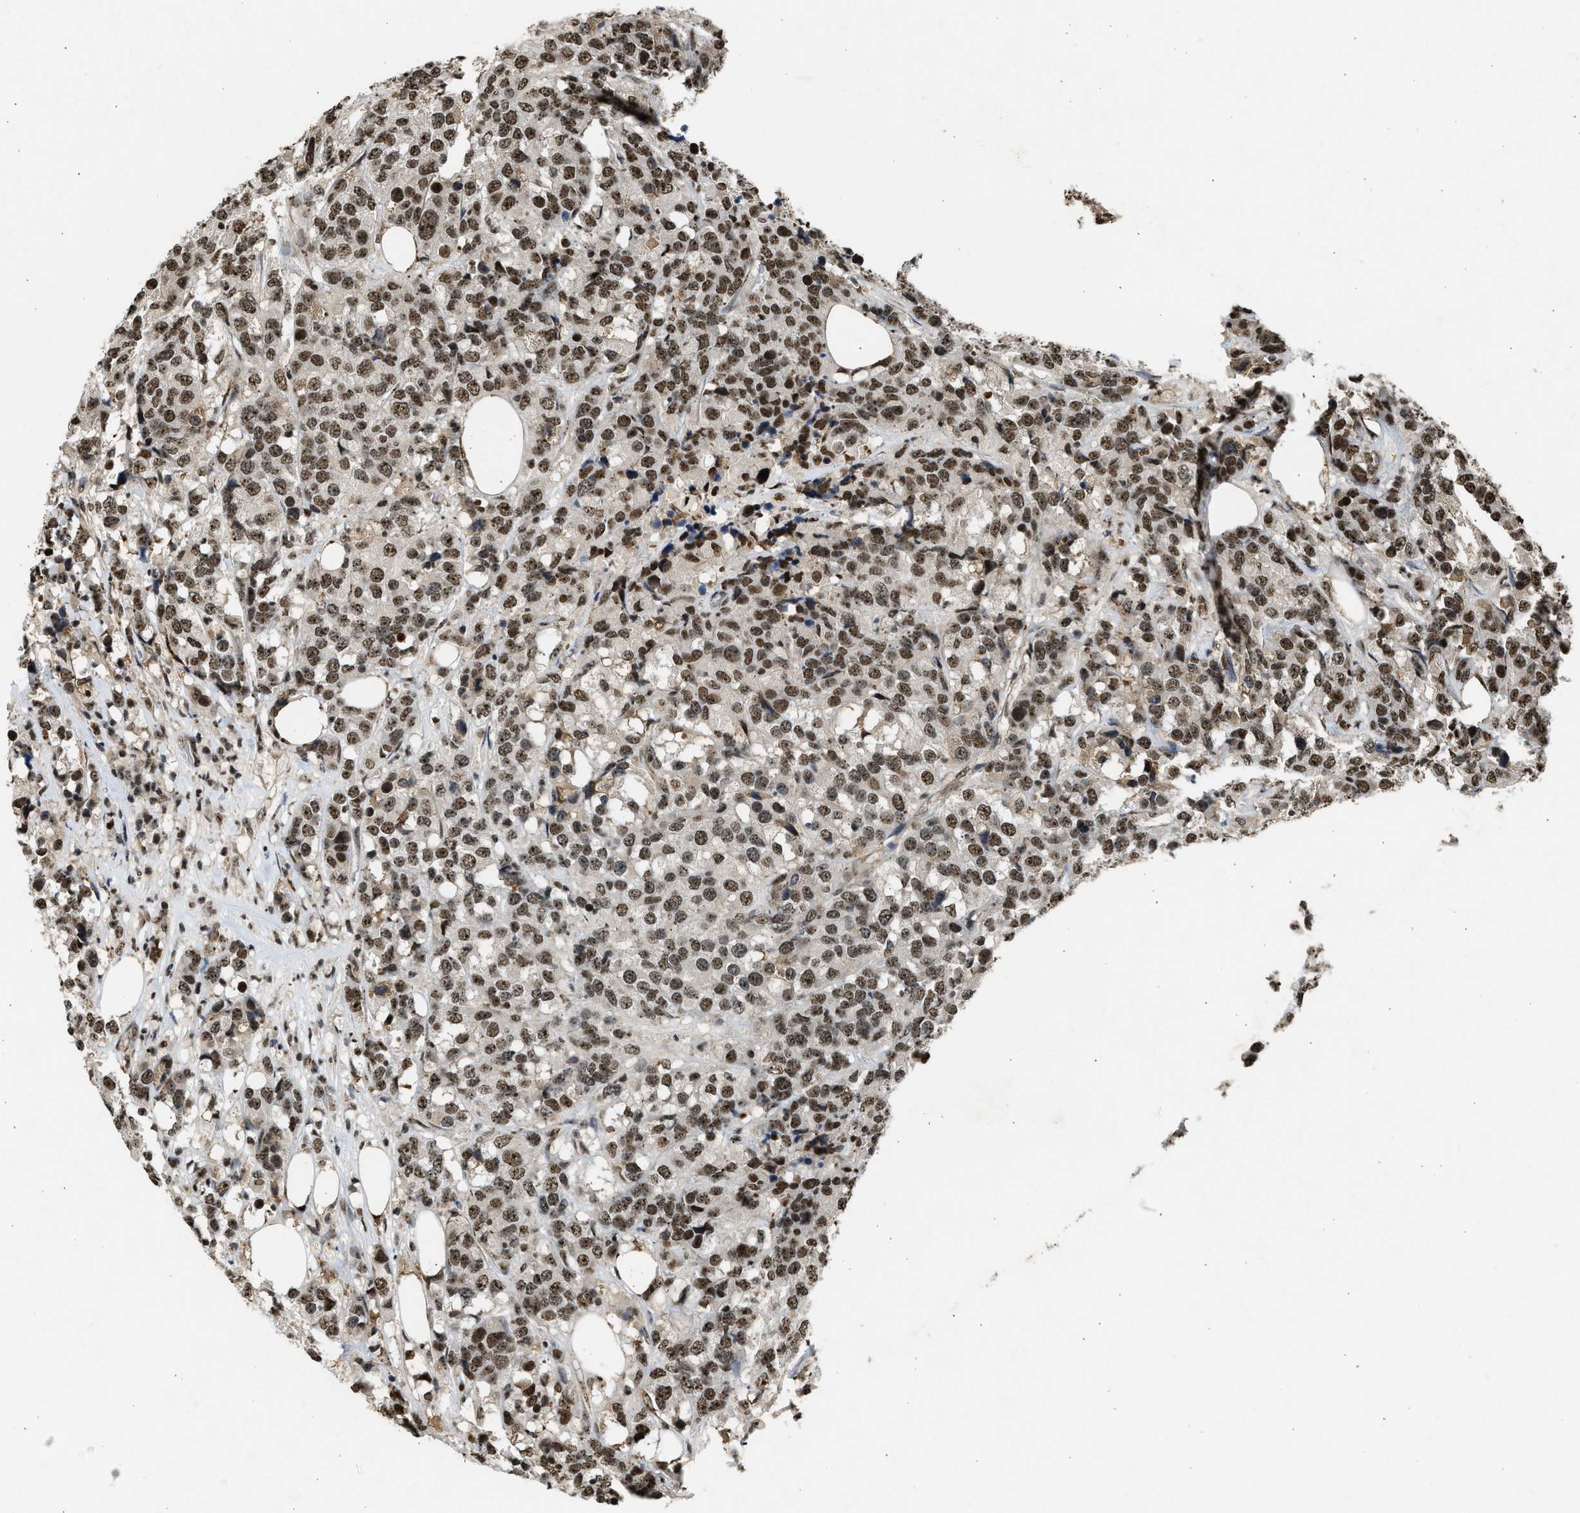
{"staining": {"intensity": "moderate", "quantity": ">75%", "location": "nuclear"}, "tissue": "breast cancer", "cell_type": "Tumor cells", "image_type": "cancer", "snomed": [{"axis": "morphology", "description": "Lobular carcinoma"}, {"axis": "topography", "description": "Breast"}], "caption": "Immunohistochemical staining of lobular carcinoma (breast) shows moderate nuclear protein positivity in approximately >75% of tumor cells.", "gene": "TFDP2", "patient": {"sex": "female", "age": 59}}